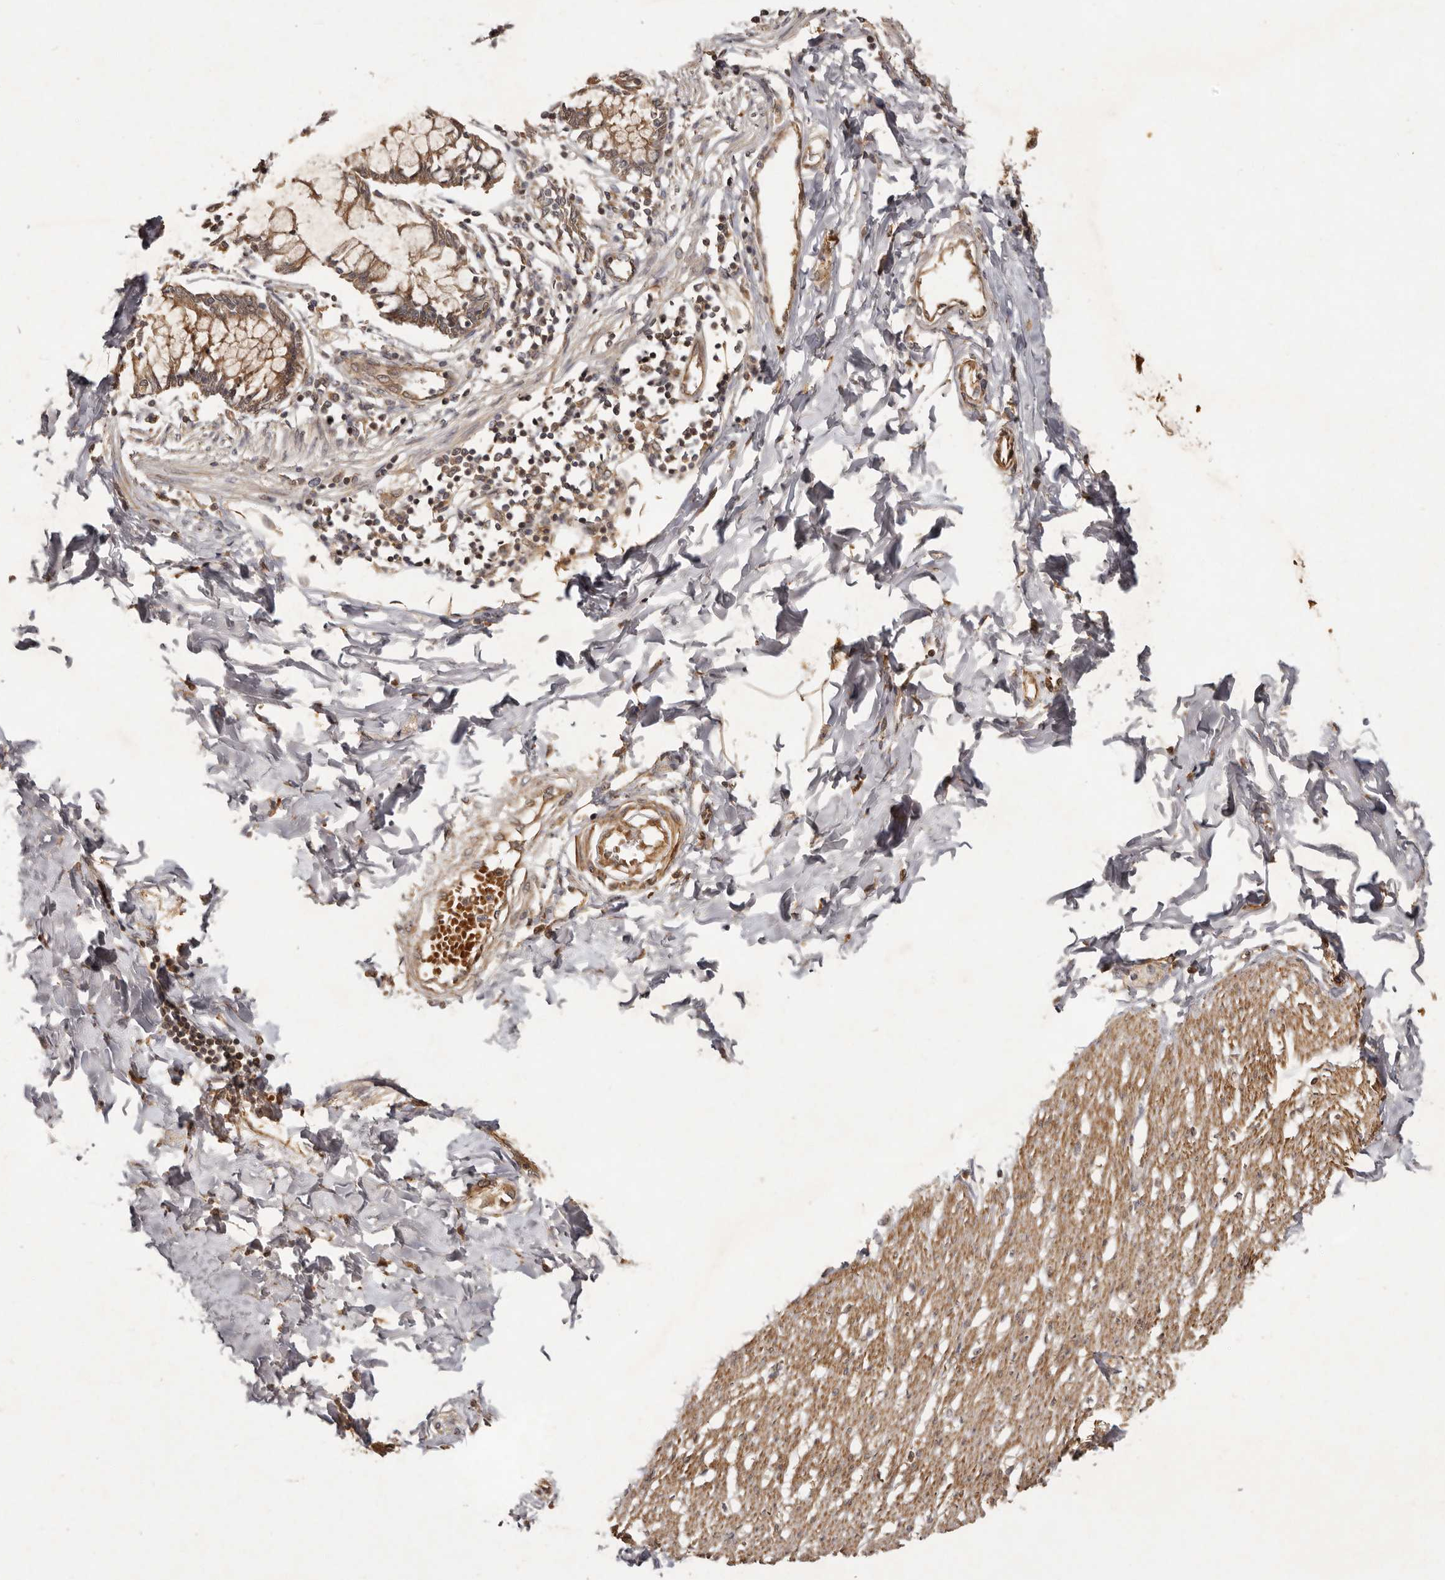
{"staining": {"intensity": "moderate", "quantity": ">75%", "location": "cytoplasmic/membranous"}, "tissue": "smooth muscle", "cell_type": "Smooth muscle cells", "image_type": "normal", "snomed": [{"axis": "morphology", "description": "Normal tissue, NOS"}, {"axis": "morphology", "description": "Adenocarcinoma, NOS"}, {"axis": "topography", "description": "Colon"}, {"axis": "topography", "description": "Peripheral nerve tissue"}], "caption": "Immunohistochemical staining of unremarkable human smooth muscle displays medium levels of moderate cytoplasmic/membranous staining in approximately >75% of smooth muscle cells. Ihc stains the protein of interest in brown and the nuclei are stained blue.", "gene": "SEMA3A", "patient": {"sex": "male", "age": 14}}